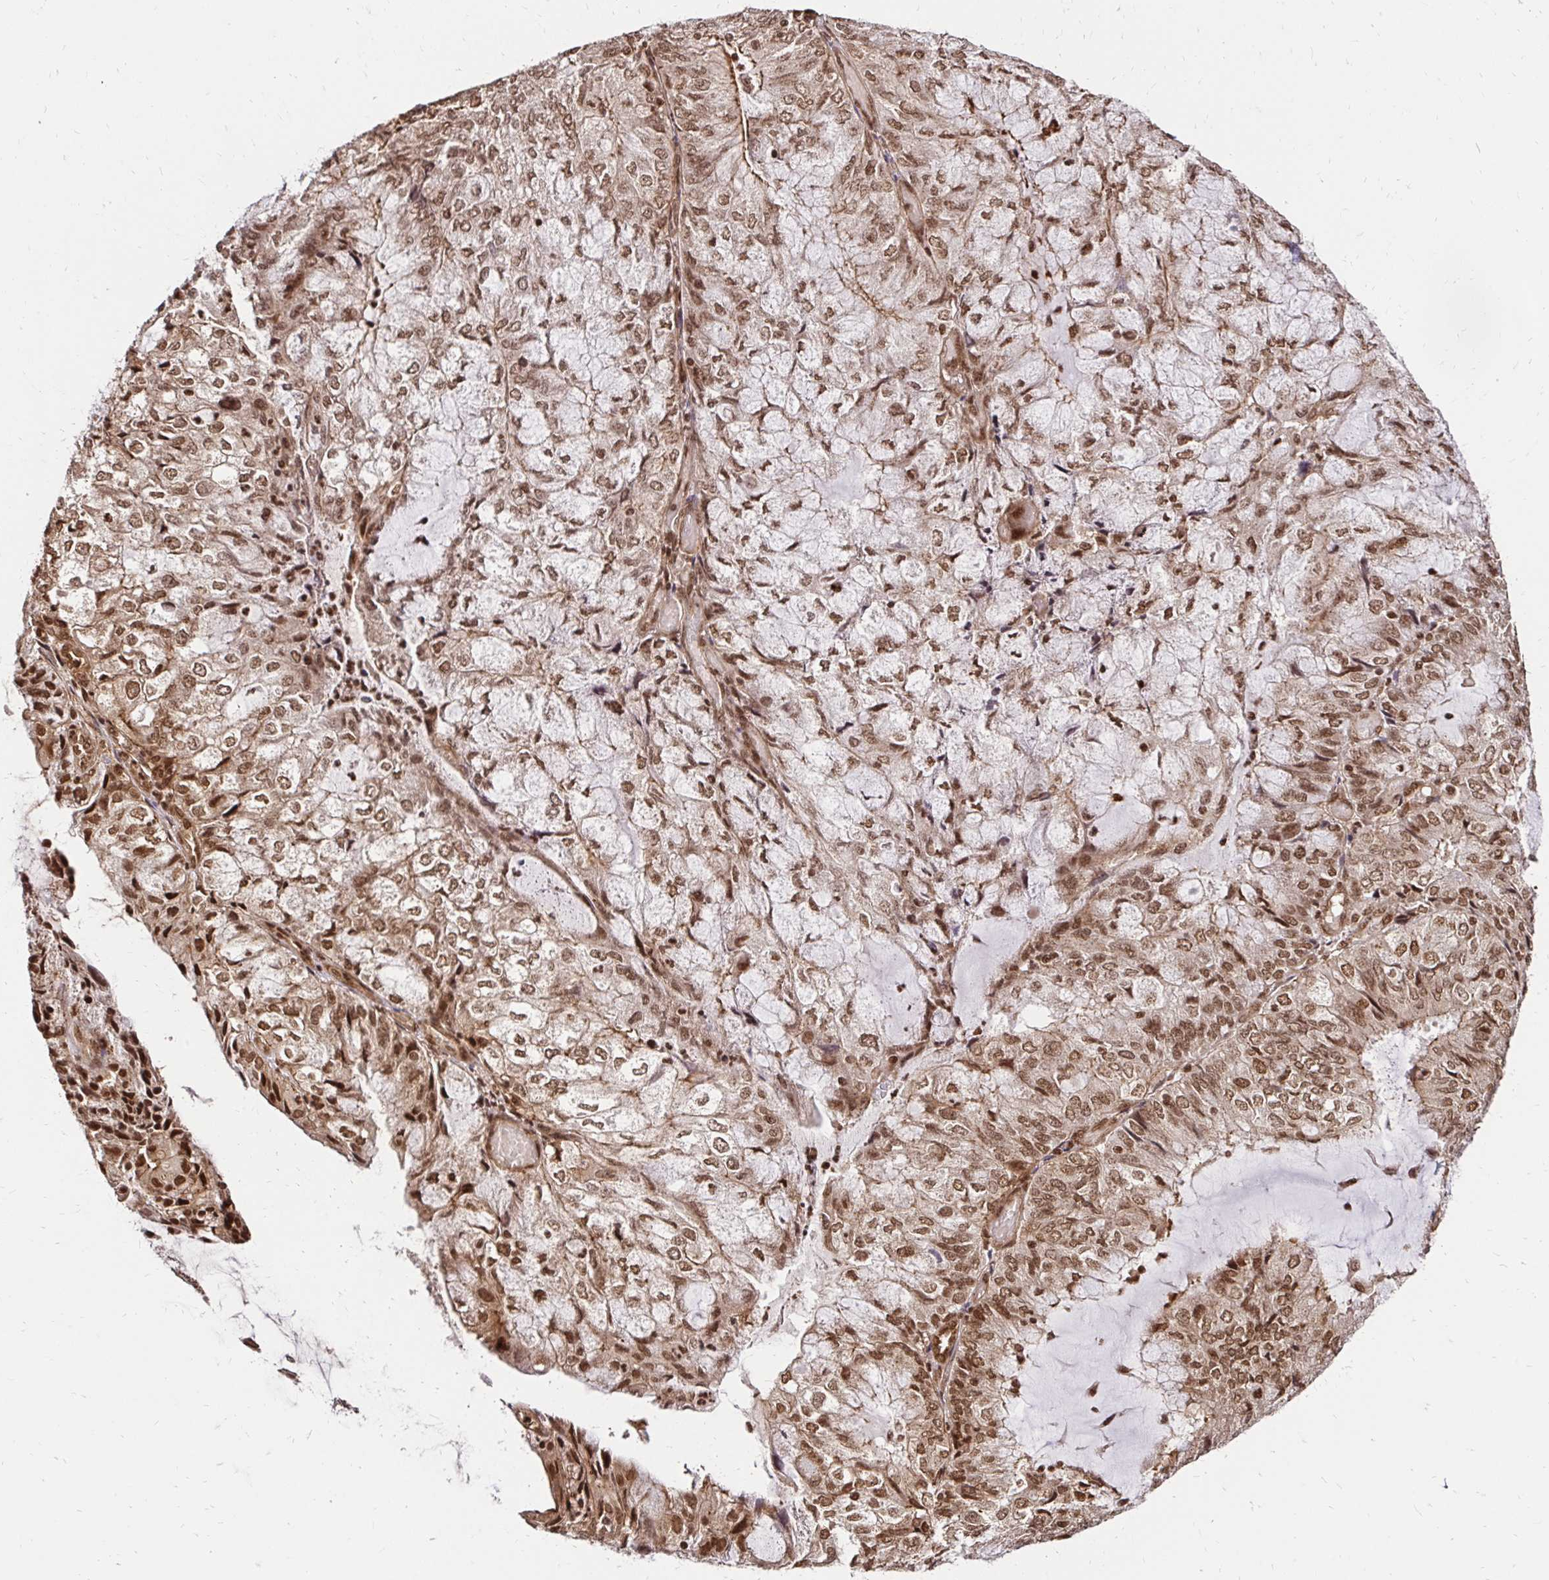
{"staining": {"intensity": "moderate", "quantity": ">75%", "location": "cytoplasmic/membranous,nuclear"}, "tissue": "endometrial cancer", "cell_type": "Tumor cells", "image_type": "cancer", "snomed": [{"axis": "morphology", "description": "Adenocarcinoma, NOS"}, {"axis": "topography", "description": "Endometrium"}], "caption": "Endometrial cancer was stained to show a protein in brown. There is medium levels of moderate cytoplasmic/membranous and nuclear expression in about >75% of tumor cells.", "gene": "GLYR1", "patient": {"sex": "female", "age": 81}}